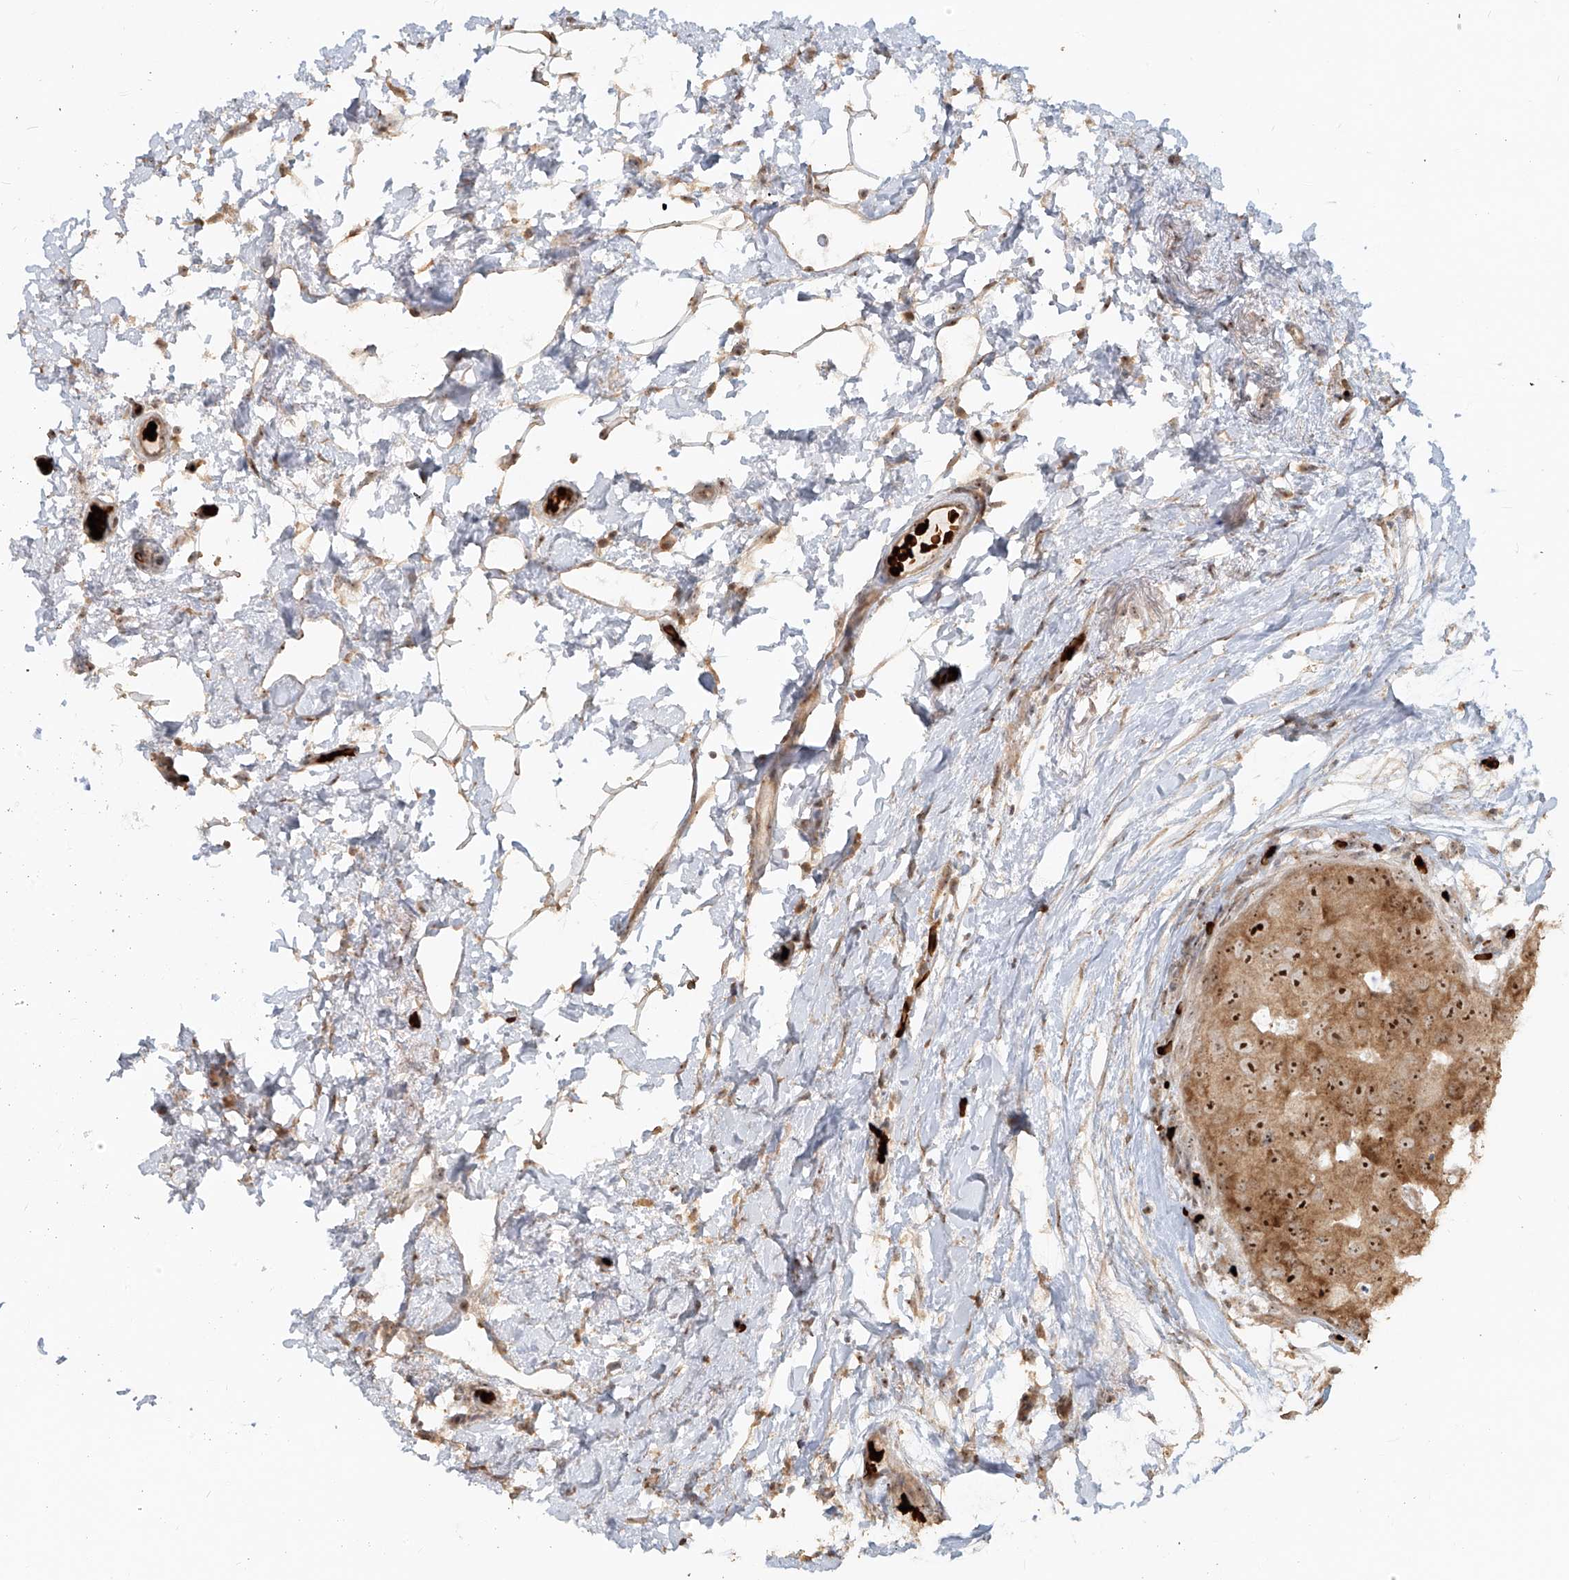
{"staining": {"intensity": "moderate", "quantity": ">75%", "location": "cytoplasmic/membranous,nuclear"}, "tissue": "breast cancer", "cell_type": "Tumor cells", "image_type": "cancer", "snomed": [{"axis": "morphology", "description": "Duct carcinoma"}, {"axis": "topography", "description": "Breast"}], "caption": "Tumor cells exhibit moderate cytoplasmic/membranous and nuclear expression in approximately >75% of cells in breast cancer (invasive ductal carcinoma).", "gene": "BYSL", "patient": {"sex": "female", "age": 62}}